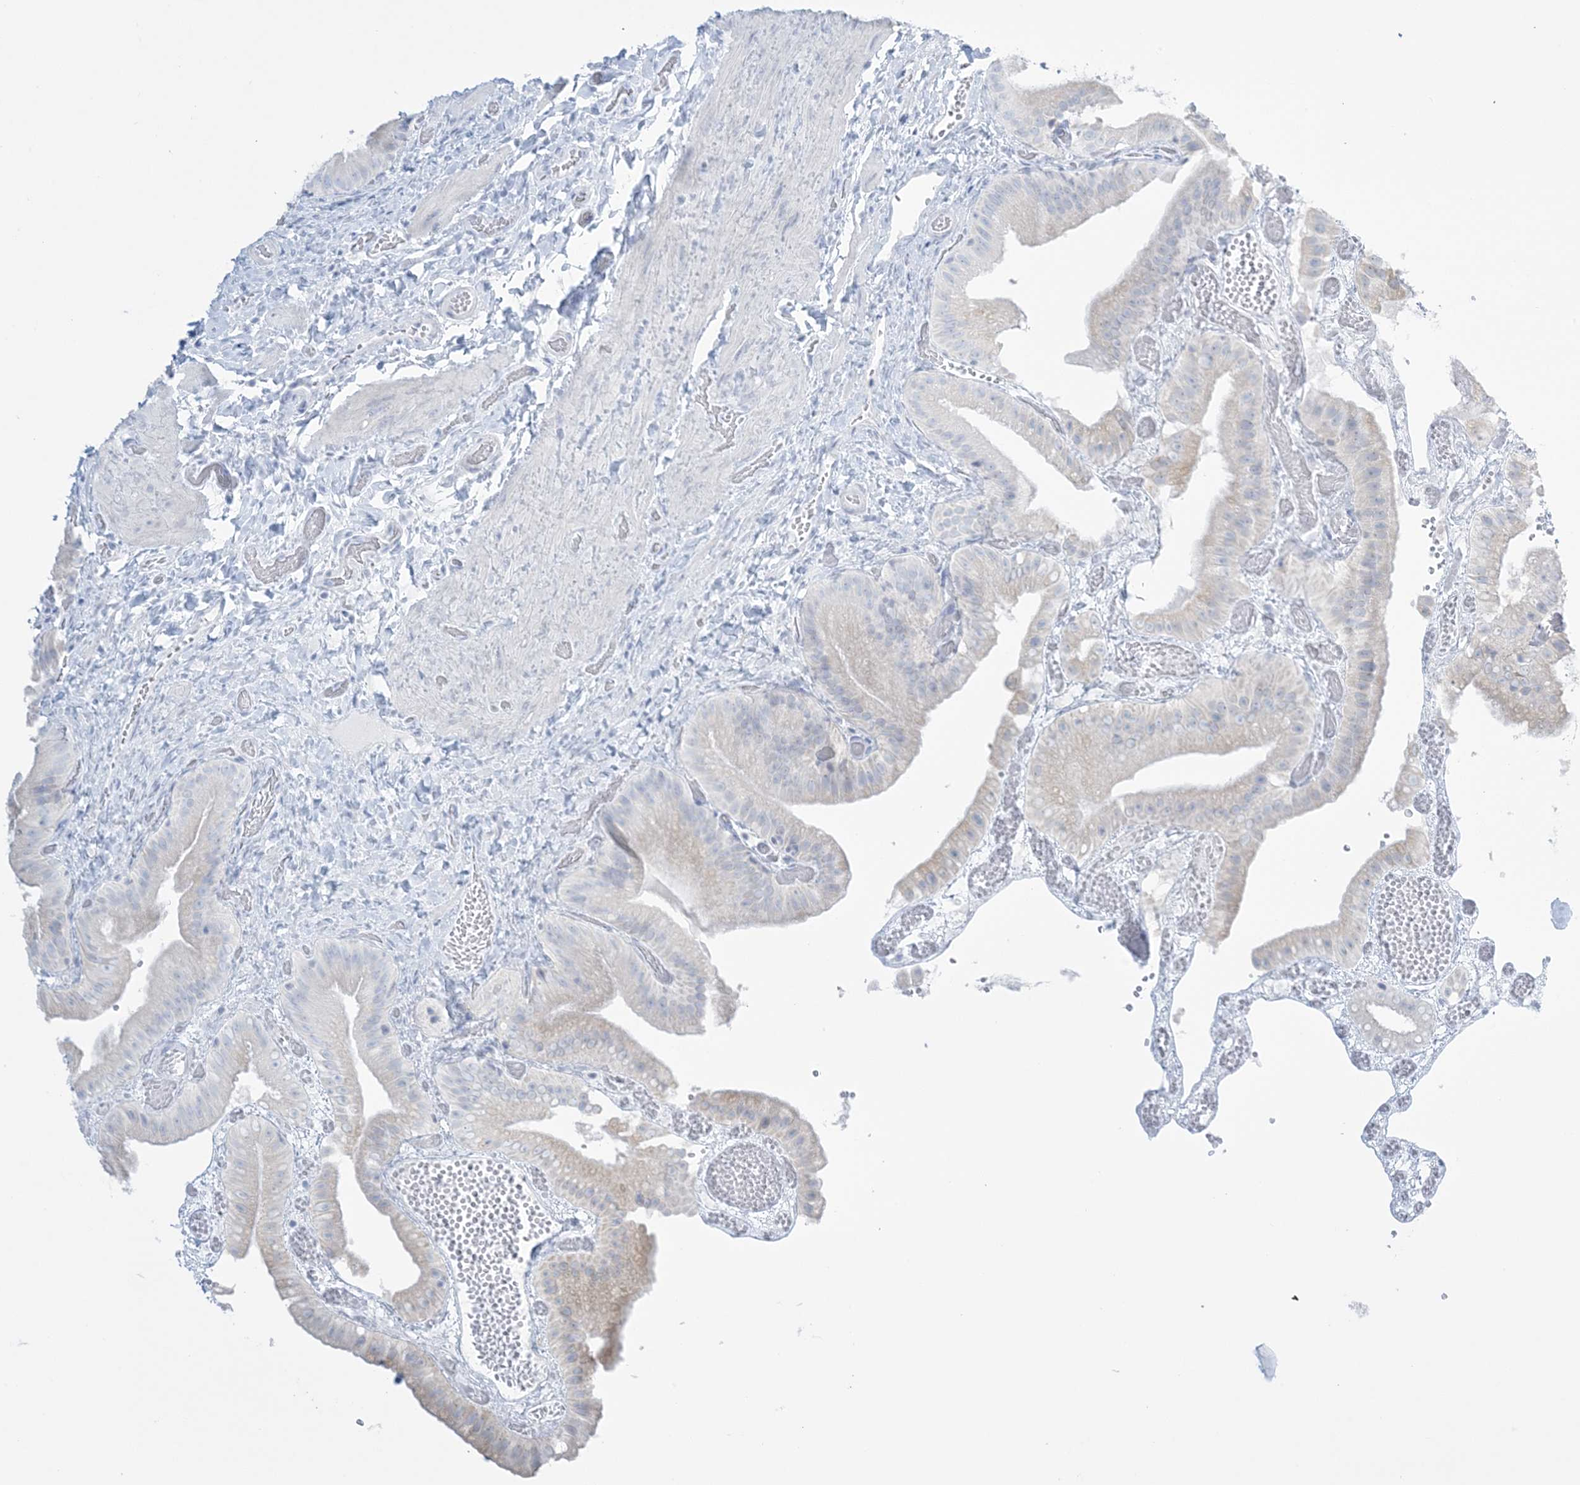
{"staining": {"intensity": "negative", "quantity": "none", "location": "none"}, "tissue": "gallbladder", "cell_type": "Glandular cells", "image_type": "normal", "snomed": [{"axis": "morphology", "description": "Normal tissue, NOS"}, {"axis": "topography", "description": "Gallbladder"}], "caption": "Immunohistochemistry (IHC) micrograph of normal gallbladder stained for a protein (brown), which exhibits no positivity in glandular cells. Brightfield microscopy of immunohistochemistry stained with DAB (3,3'-diaminobenzidine) (brown) and hematoxylin (blue), captured at high magnification.", "gene": "AGXT", "patient": {"sex": "female", "age": 64}}